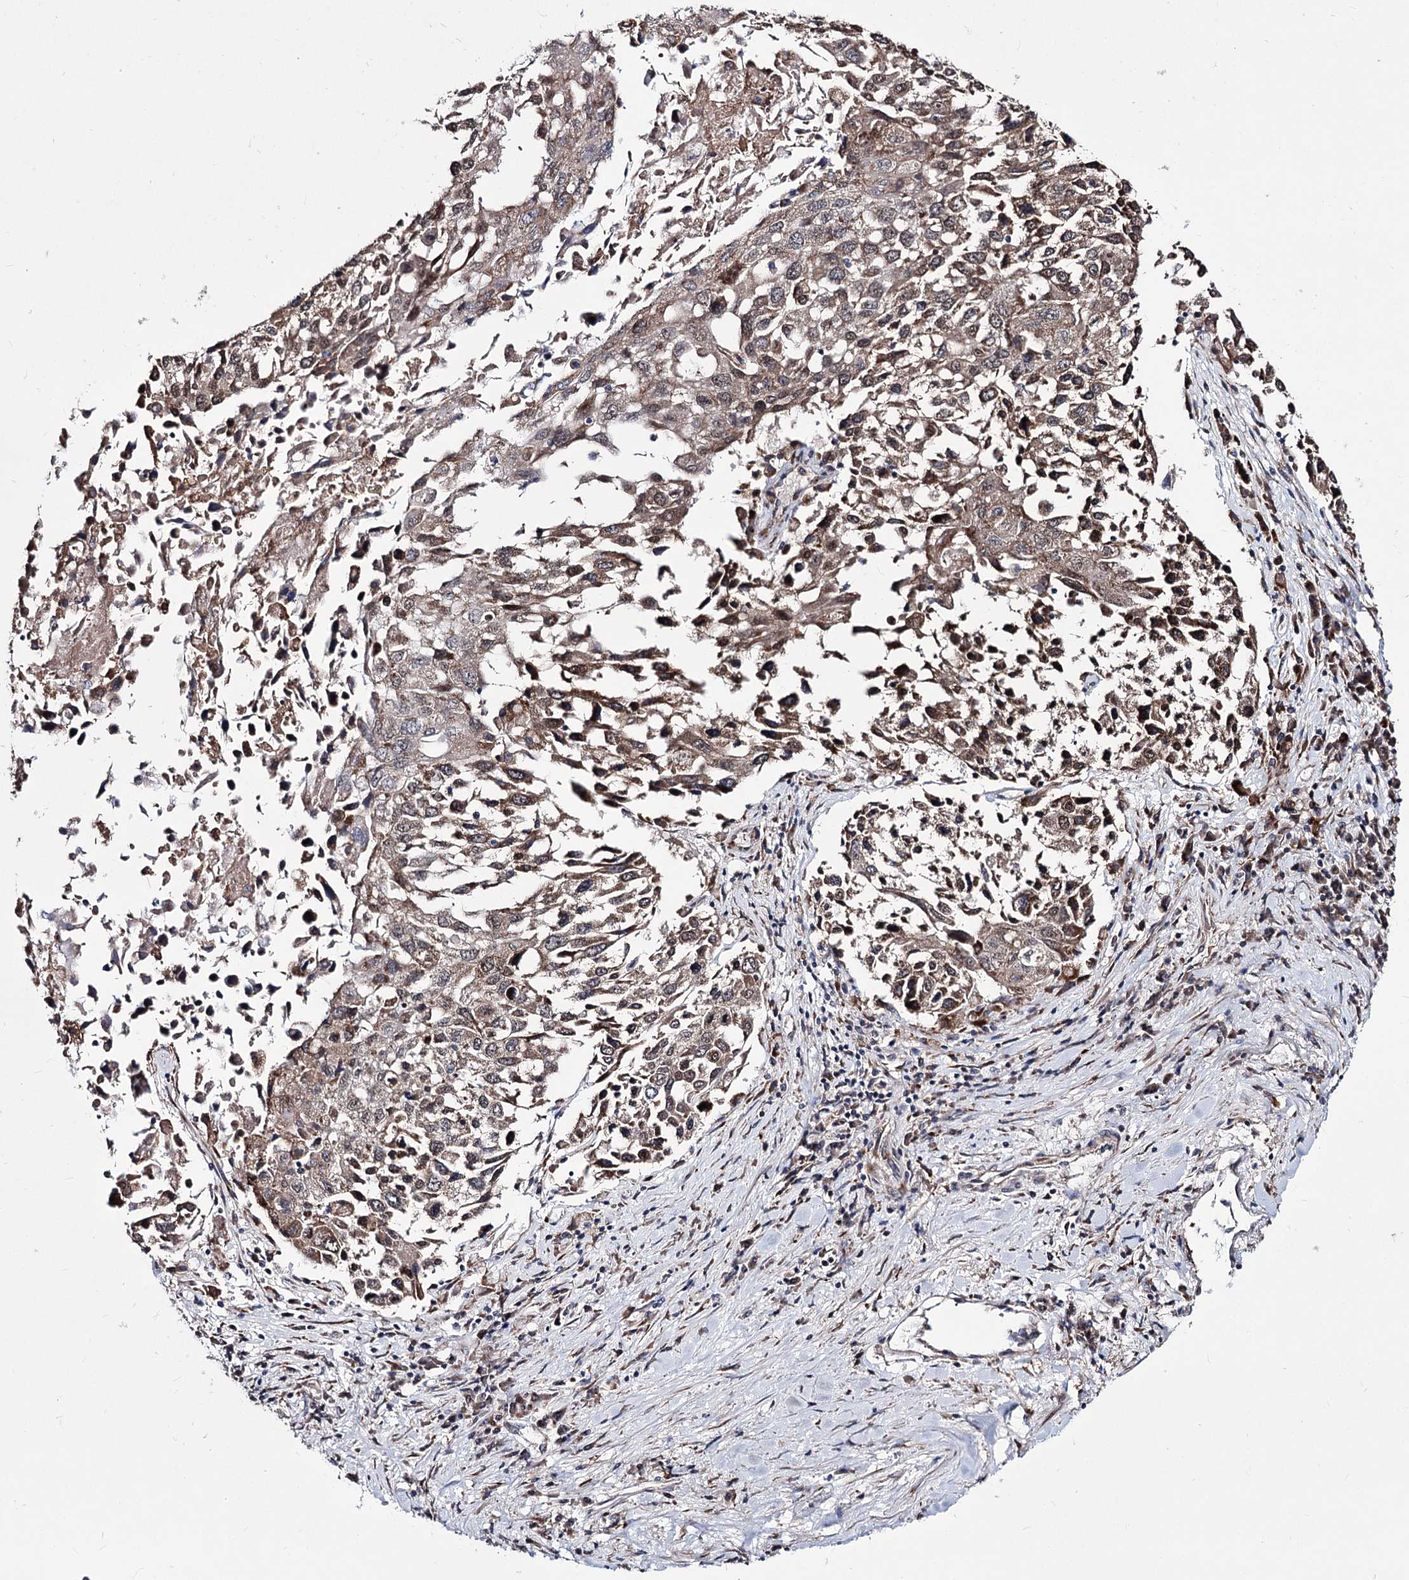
{"staining": {"intensity": "moderate", "quantity": ">75%", "location": "cytoplasmic/membranous"}, "tissue": "lung cancer", "cell_type": "Tumor cells", "image_type": "cancer", "snomed": [{"axis": "morphology", "description": "Squamous cell carcinoma, NOS"}, {"axis": "topography", "description": "Lung"}], "caption": "Lung cancer (squamous cell carcinoma) stained for a protein (brown) displays moderate cytoplasmic/membranous positive staining in approximately >75% of tumor cells.", "gene": "PPRC1", "patient": {"sex": "male", "age": 65}}